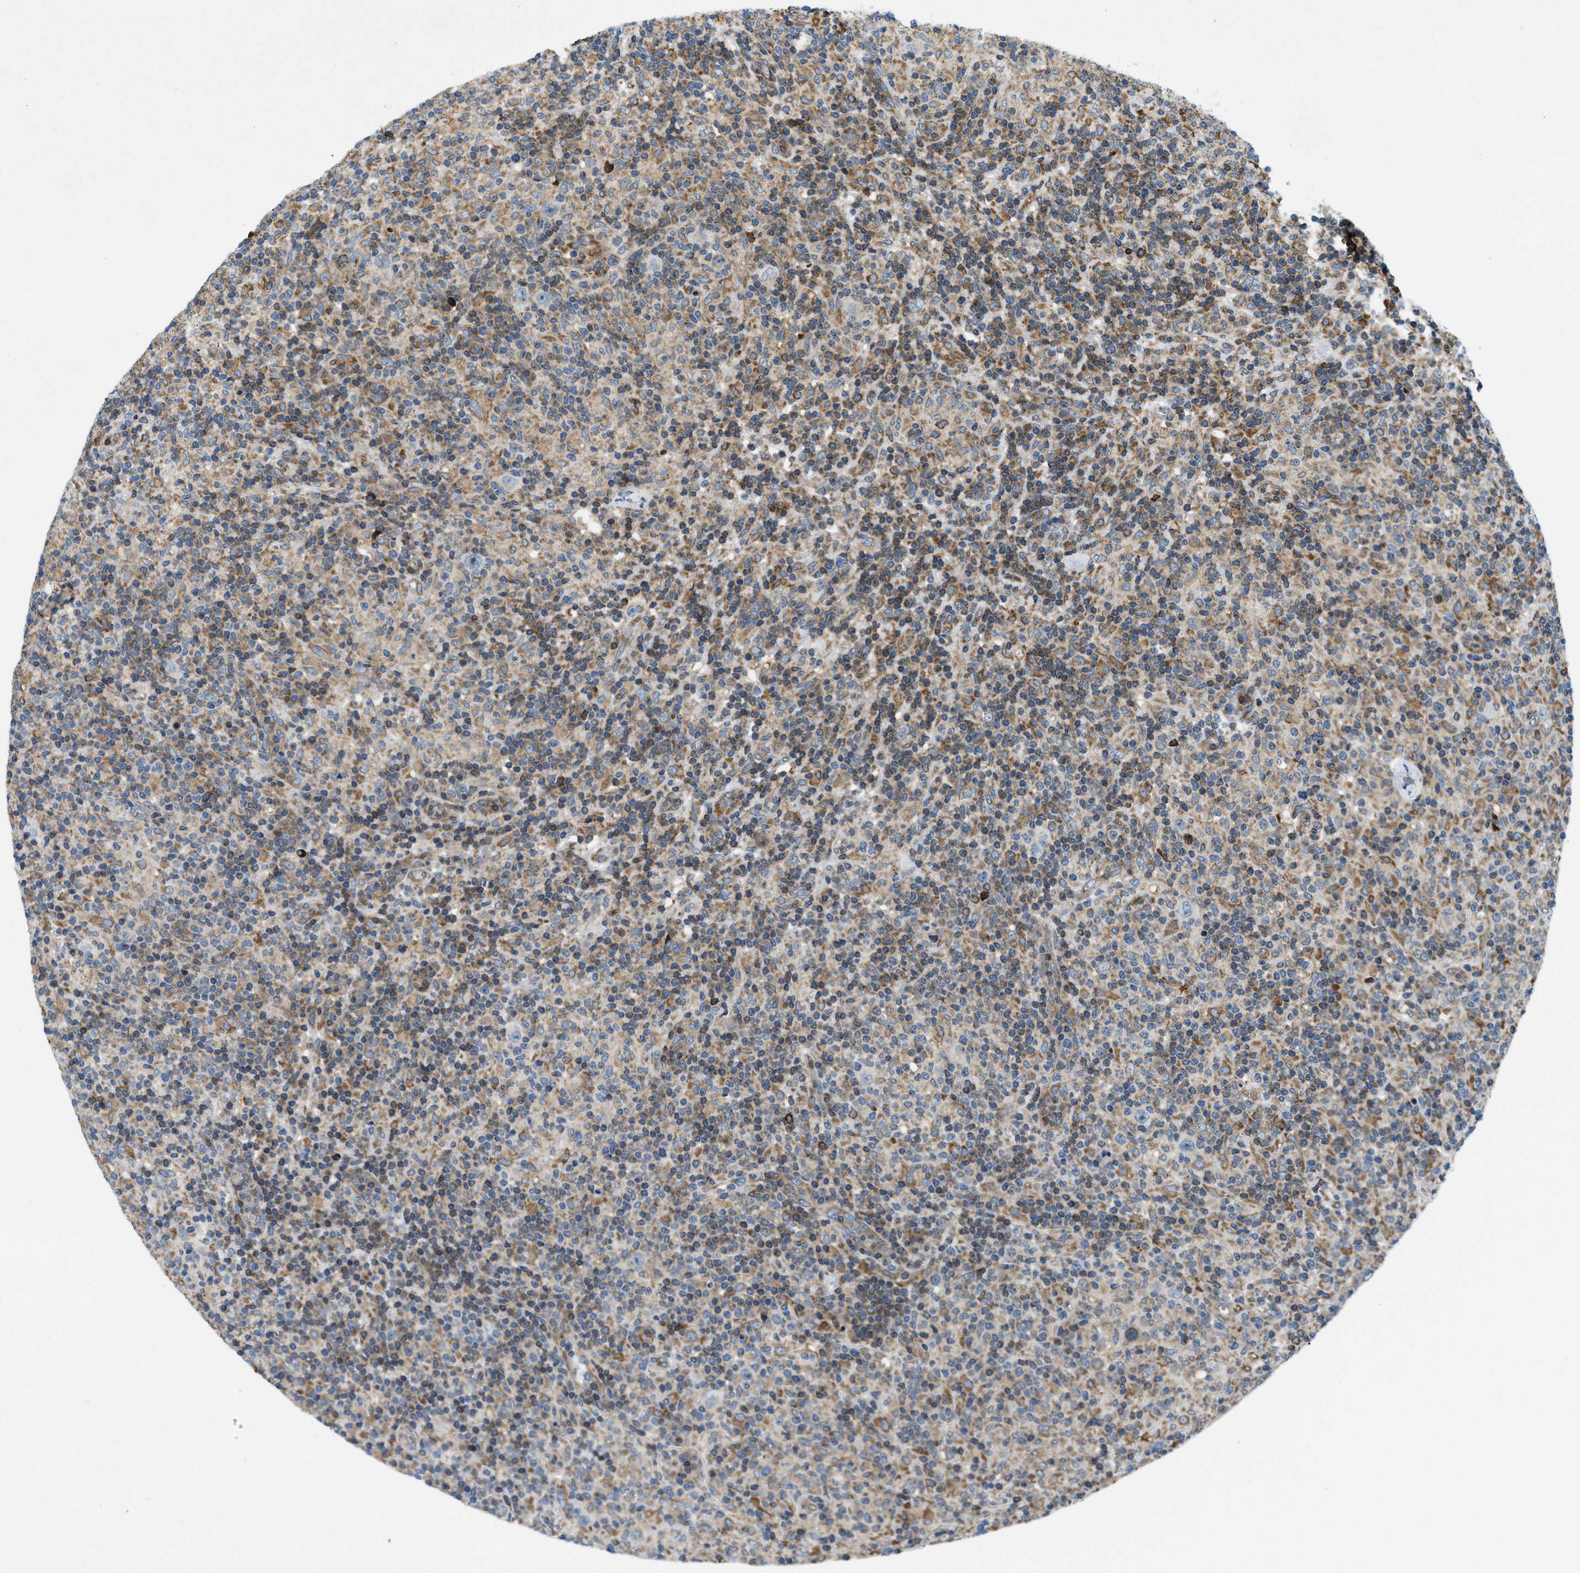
{"staining": {"intensity": "moderate", "quantity": "<25%", "location": "cytoplasmic/membranous"}, "tissue": "lymphoma", "cell_type": "Tumor cells", "image_type": "cancer", "snomed": [{"axis": "morphology", "description": "Hodgkin's disease, NOS"}, {"axis": "topography", "description": "Lymph node"}], "caption": "Tumor cells display low levels of moderate cytoplasmic/membranous staining in approximately <25% of cells in human Hodgkin's disease.", "gene": "CSPG4", "patient": {"sex": "male", "age": 70}}